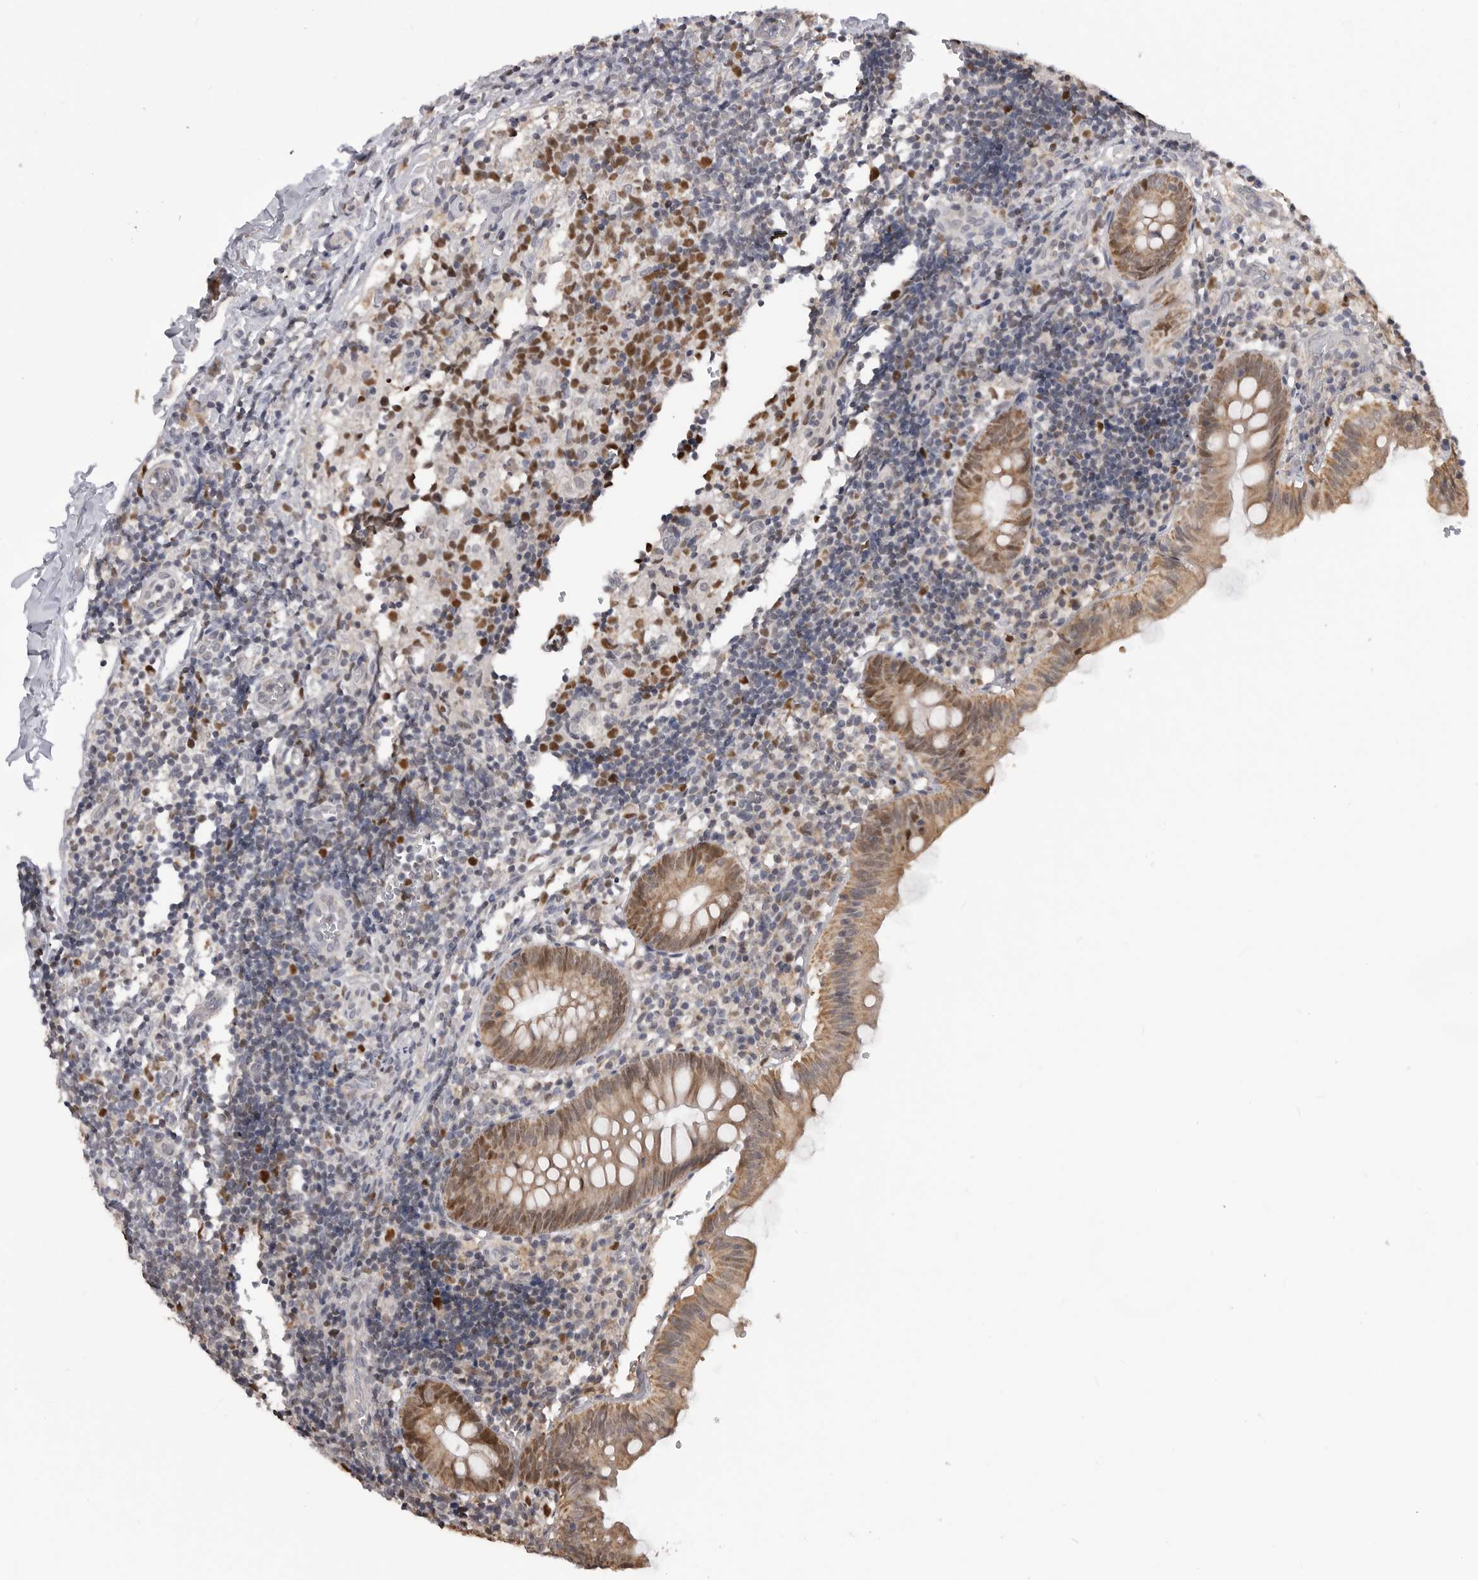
{"staining": {"intensity": "moderate", "quantity": ">75%", "location": "cytoplasmic/membranous,nuclear"}, "tissue": "appendix", "cell_type": "Glandular cells", "image_type": "normal", "snomed": [{"axis": "morphology", "description": "Normal tissue, NOS"}, {"axis": "topography", "description": "Appendix"}], "caption": "About >75% of glandular cells in normal human appendix demonstrate moderate cytoplasmic/membranous,nuclear protein staining as visualized by brown immunohistochemical staining.", "gene": "SMARCC1", "patient": {"sex": "male", "age": 8}}